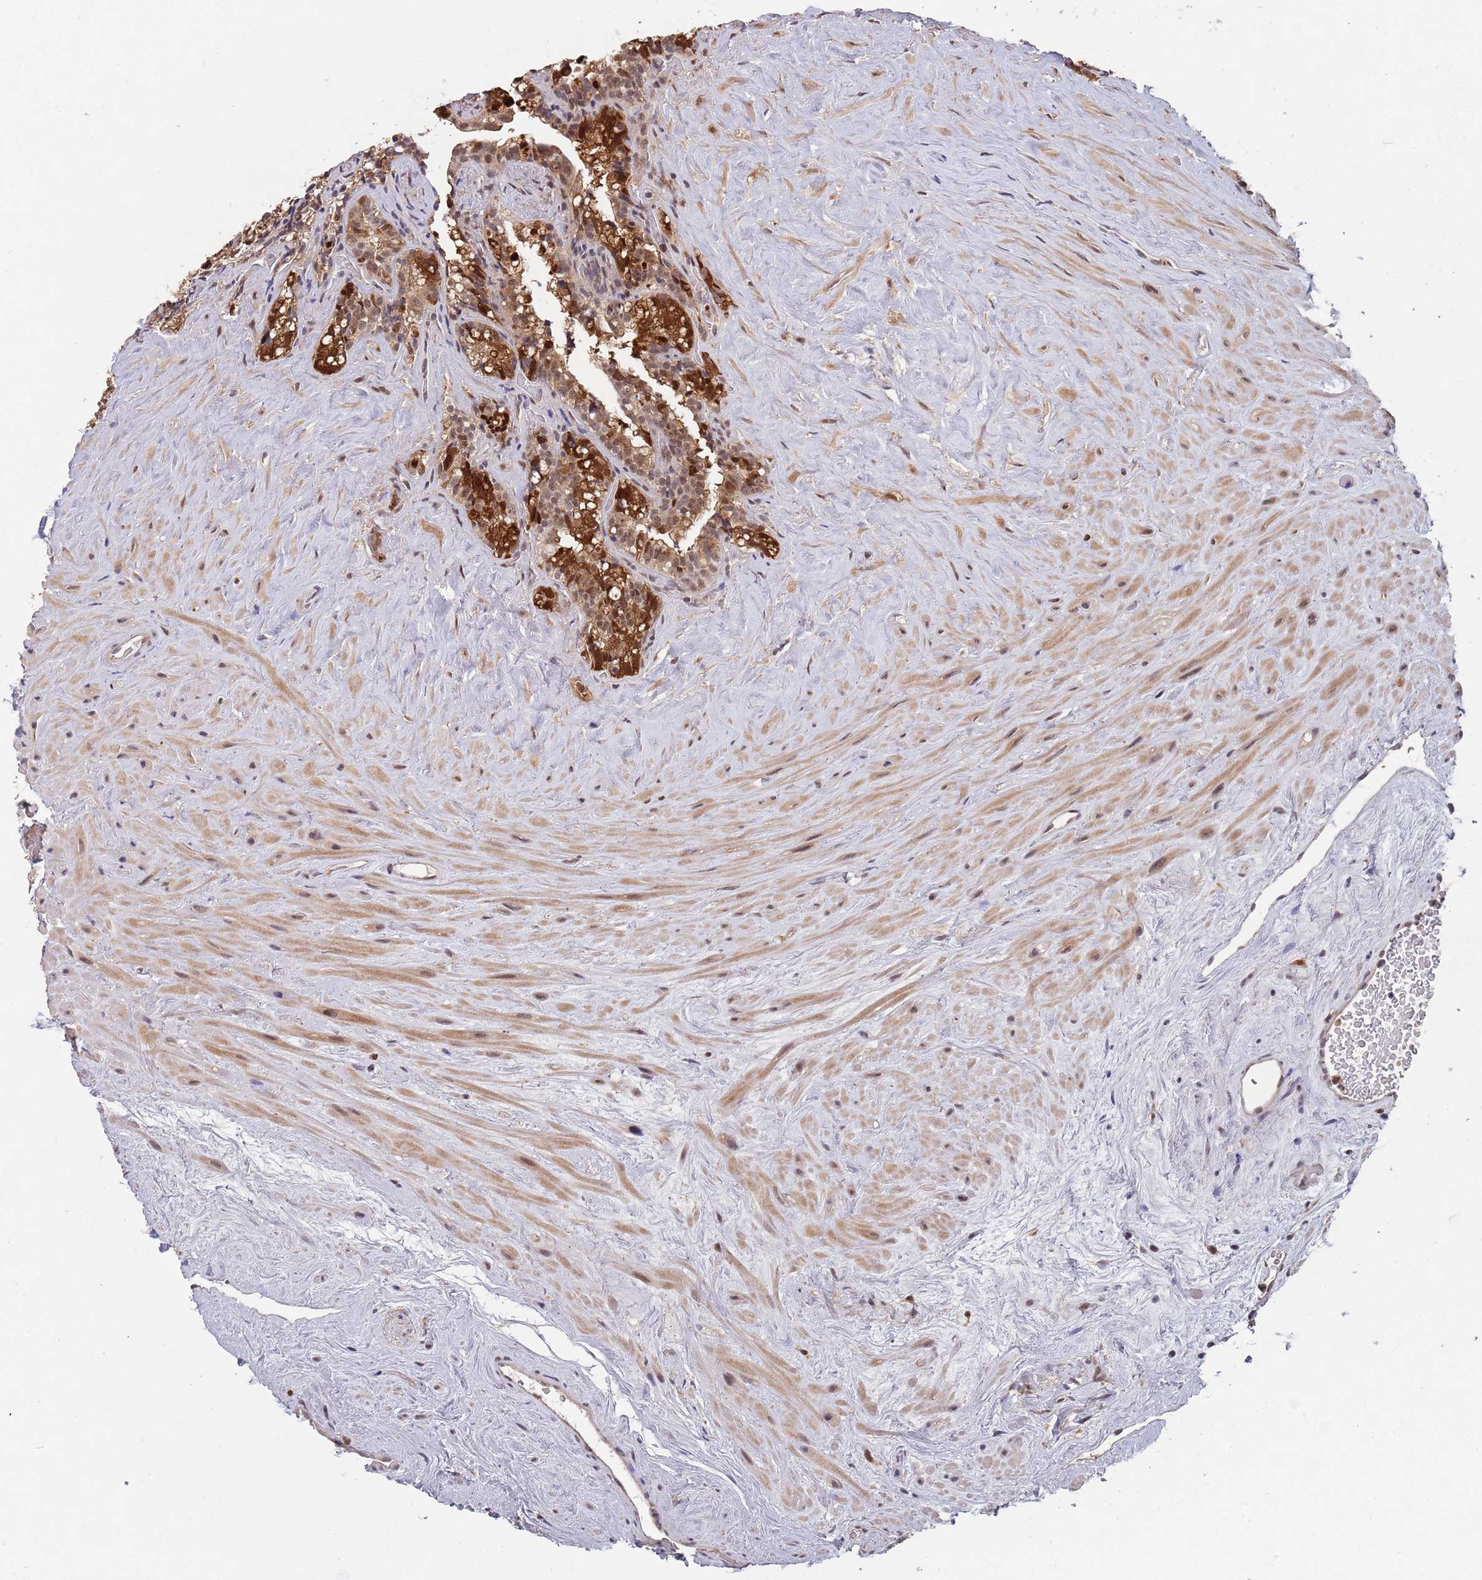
{"staining": {"intensity": "strong", "quantity": ">75%", "location": "cytoplasmic/membranous,nuclear"}, "tissue": "seminal vesicle", "cell_type": "Glandular cells", "image_type": "normal", "snomed": [{"axis": "morphology", "description": "Normal tissue, NOS"}, {"axis": "topography", "description": "Prostate"}, {"axis": "topography", "description": "Seminal veicle"}], "caption": "Protein staining shows strong cytoplasmic/membranous,nuclear staining in about >75% of glandular cells in benign seminal vesicle.", "gene": "ZNF639", "patient": {"sex": "male", "age": 79}}